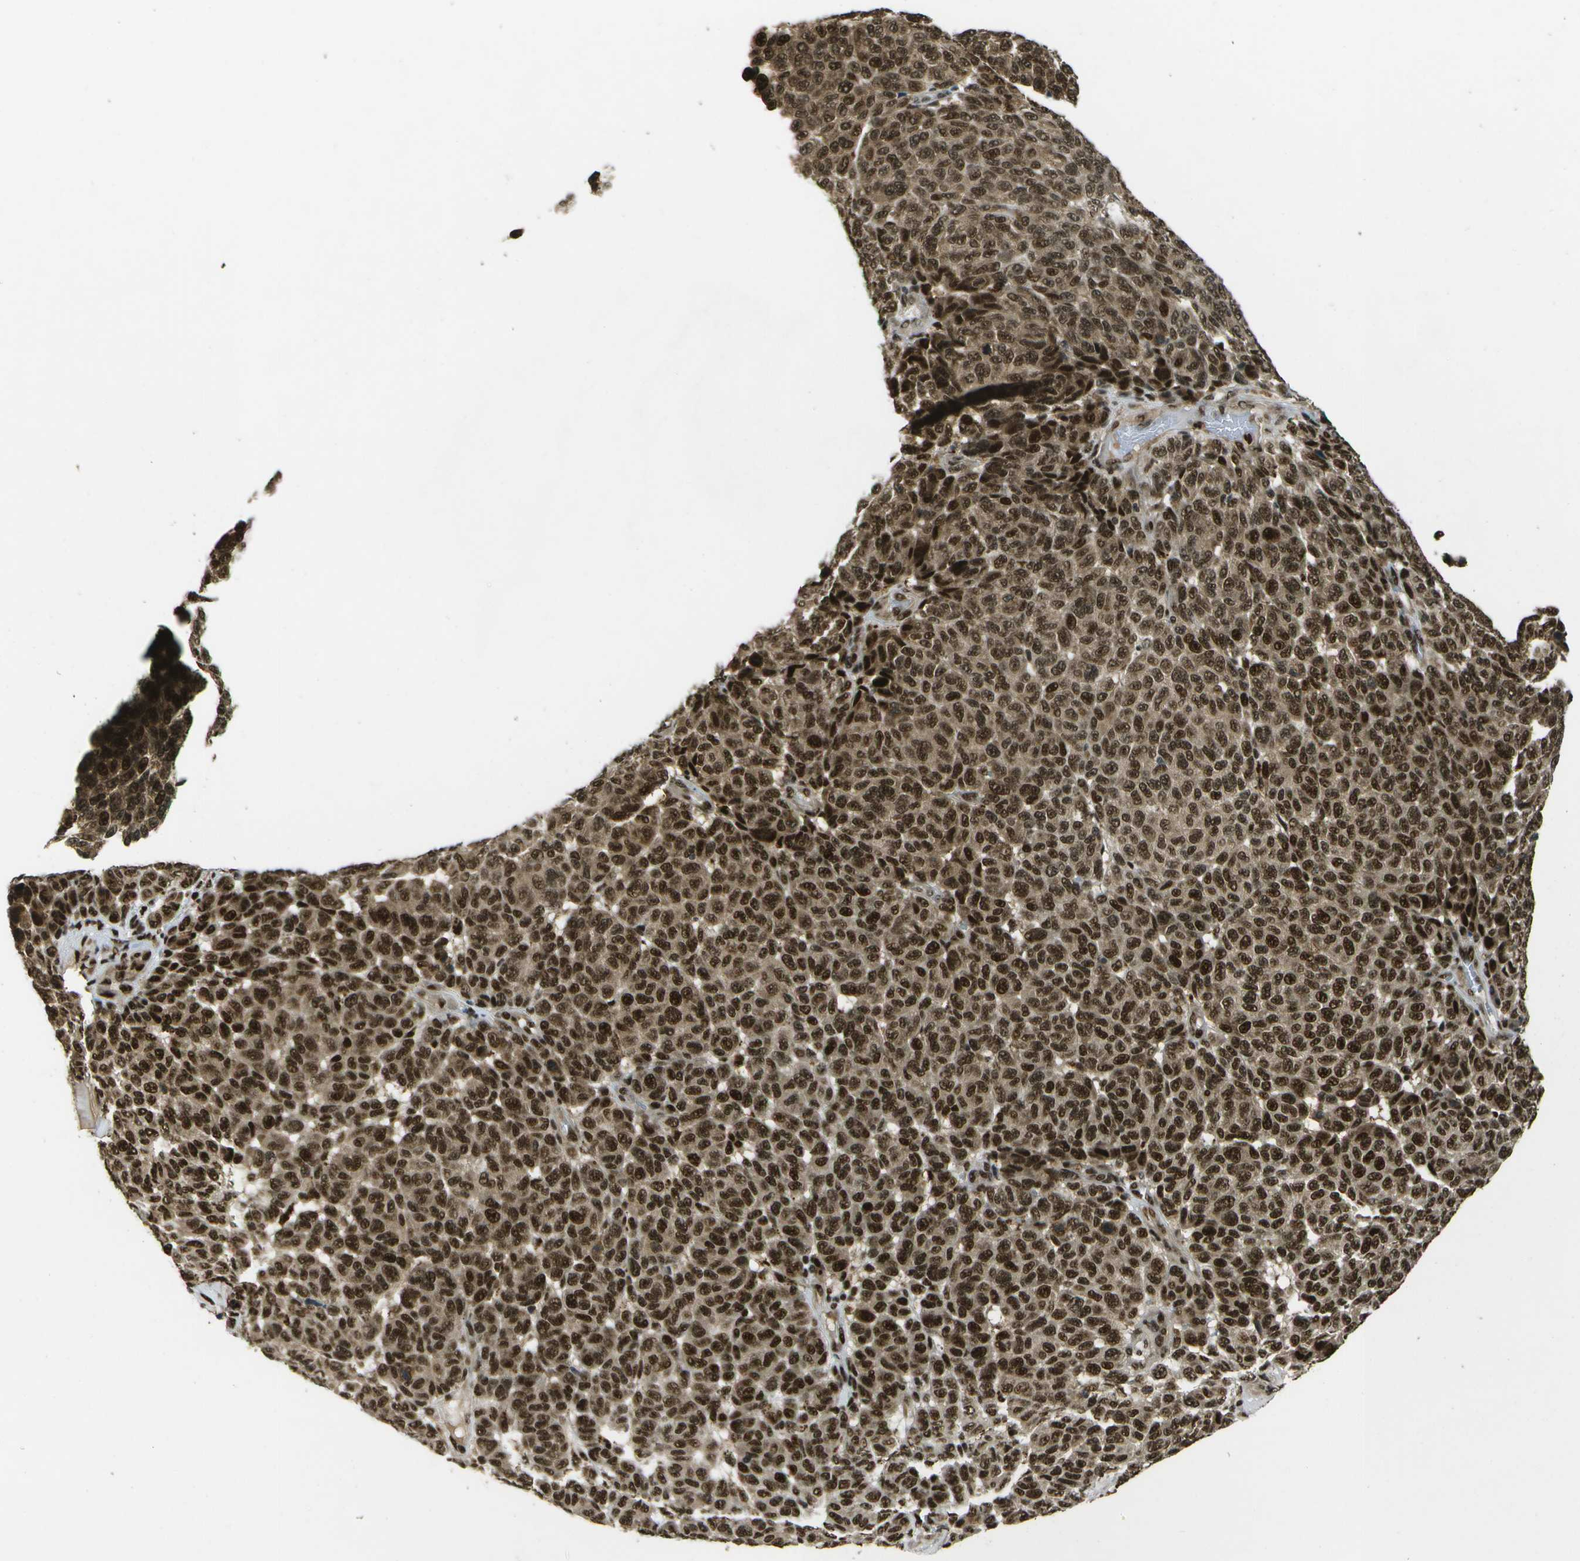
{"staining": {"intensity": "strong", "quantity": ">75%", "location": "cytoplasmic/membranous,nuclear"}, "tissue": "melanoma", "cell_type": "Tumor cells", "image_type": "cancer", "snomed": [{"axis": "morphology", "description": "Malignant melanoma, NOS"}, {"axis": "topography", "description": "Skin"}], "caption": "DAB immunohistochemical staining of melanoma reveals strong cytoplasmic/membranous and nuclear protein positivity in about >75% of tumor cells.", "gene": "GANC", "patient": {"sex": "male", "age": 59}}